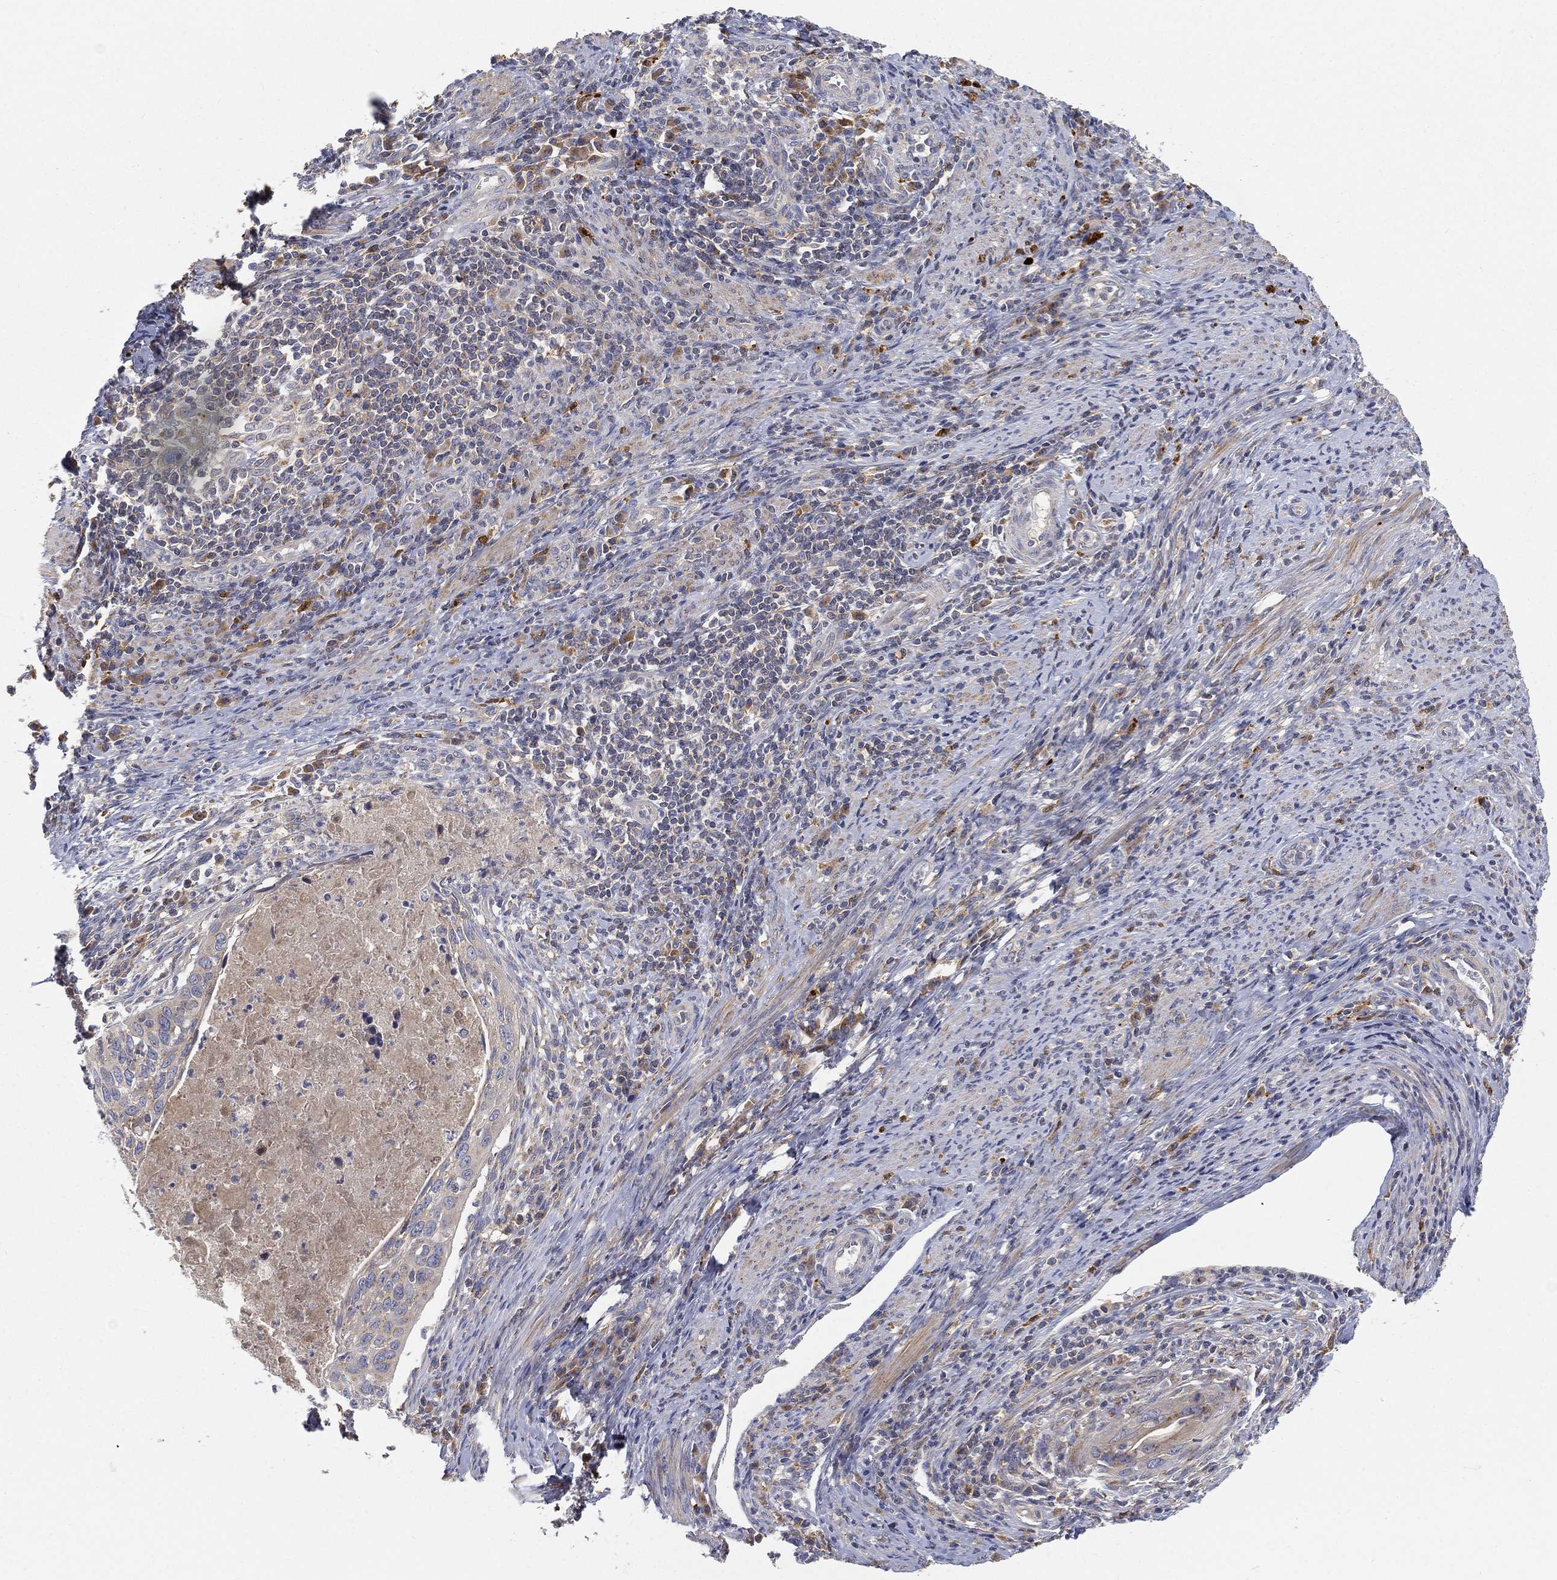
{"staining": {"intensity": "weak", "quantity": "25%-75%", "location": "cytoplasmic/membranous"}, "tissue": "cervical cancer", "cell_type": "Tumor cells", "image_type": "cancer", "snomed": [{"axis": "morphology", "description": "Squamous cell carcinoma, NOS"}, {"axis": "topography", "description": "Cervix"}], "caption": "Immunohistochemistry (IHC) histopathology image of neoplastic tissue: human squamous cell carcinoma (cervical) stained using immunohistochemistry (IHC) displays low levels of weak protein expression localized specifically in the cytoplasmic/membranous of tumor cells, appearing as a cytoplasmic/membranous brown color.", "gene": "CTSL", "patient": {"sex": "female", "age": 26}}